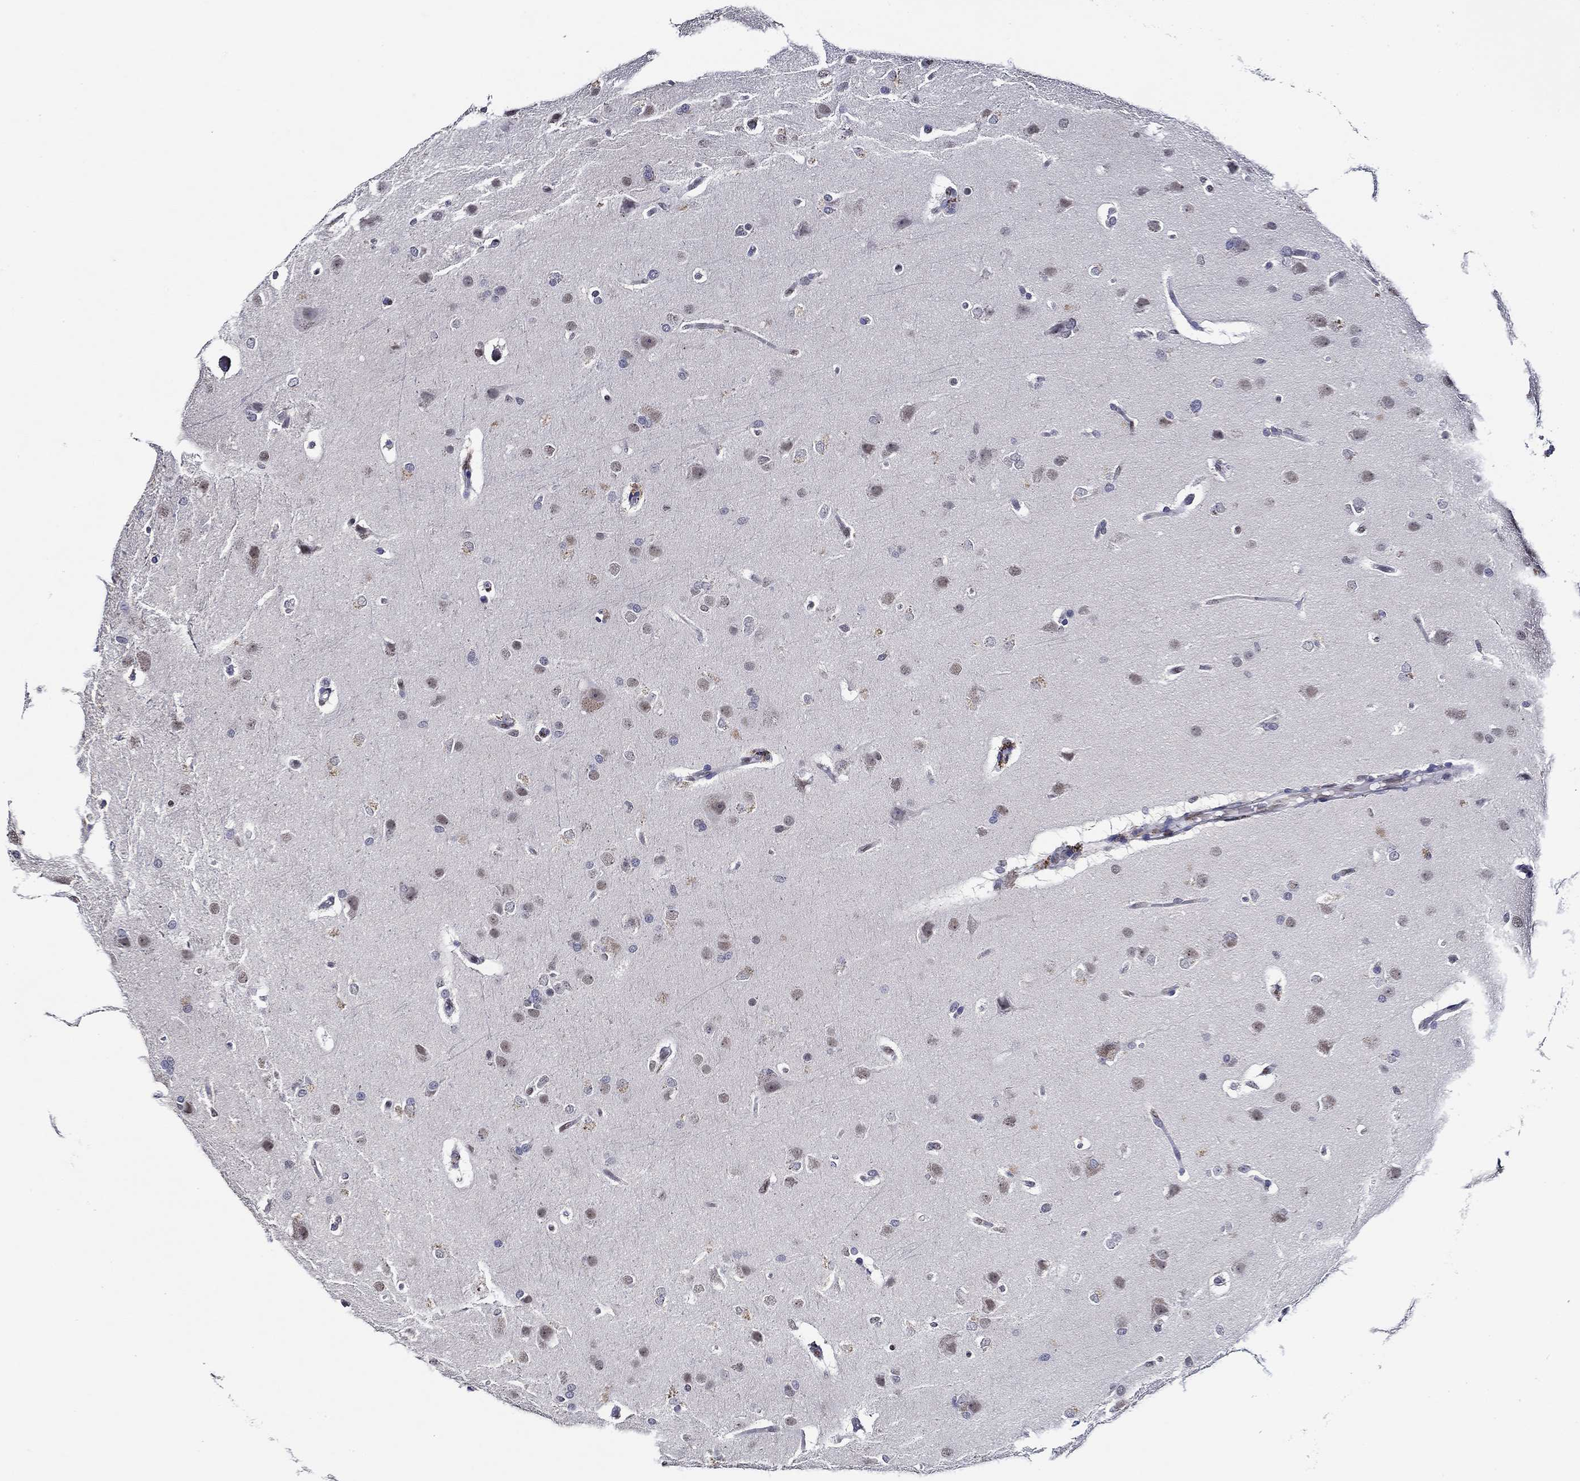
{"staining": {"intensity": "weak", "quantity": "<25%", "location": "cytoplasmic/membranous"}, "tissue": "glioma", "cell_type": "Tumor cells", "image_type": "cancer", "snomed": [{"axis": "morphology", "description": "Glioma, malignant, High grade"}, {"axis": "topography", "description": "Brain"}], "caption": "IHC of human glioma shows no positivity in tumor cells.", "gene": "GATA2", "patient": {"sex": "male", "age": 68}}